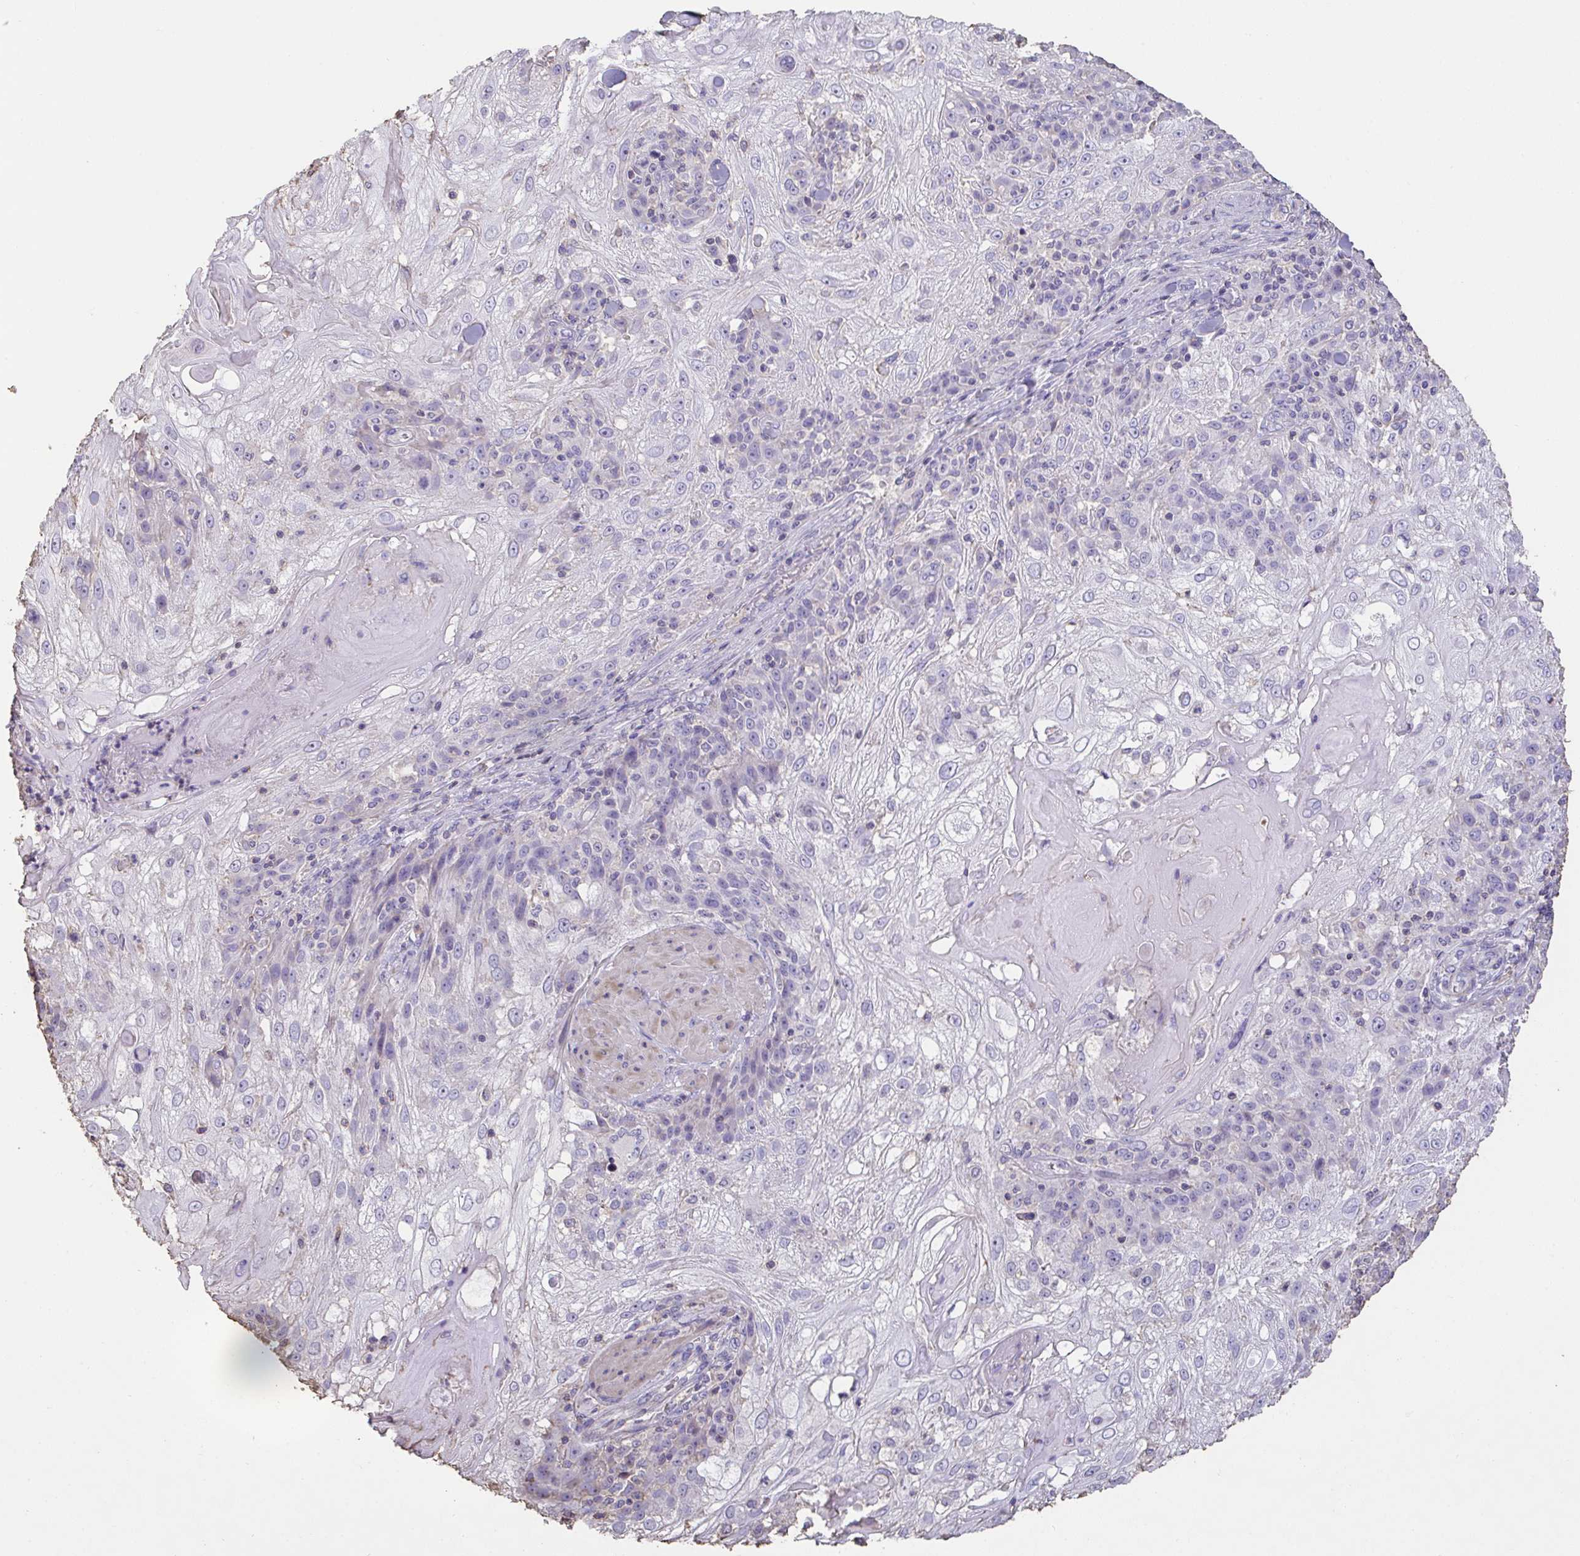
{"staining": {"intensity": "negative", "quantity": "none", "location": "none"}, "tissue": "skin cancer", "cell_type": "Tumor cells", "image_type": "cancer", "snomed": [{"axis": "morphology", "description": "Normal tissue, NOS"}, {"axis": "morphology", "description": "Squamous cell carcinoma, NOS"}, {"axis": "topography", "description": "Skin"}], "caption": "IHC image of human skin cancer stained for a protein (brown), which displays no expression in tumor cells.", "gene": "IL23R", "patient": {"sex": "female", "age": 83}}